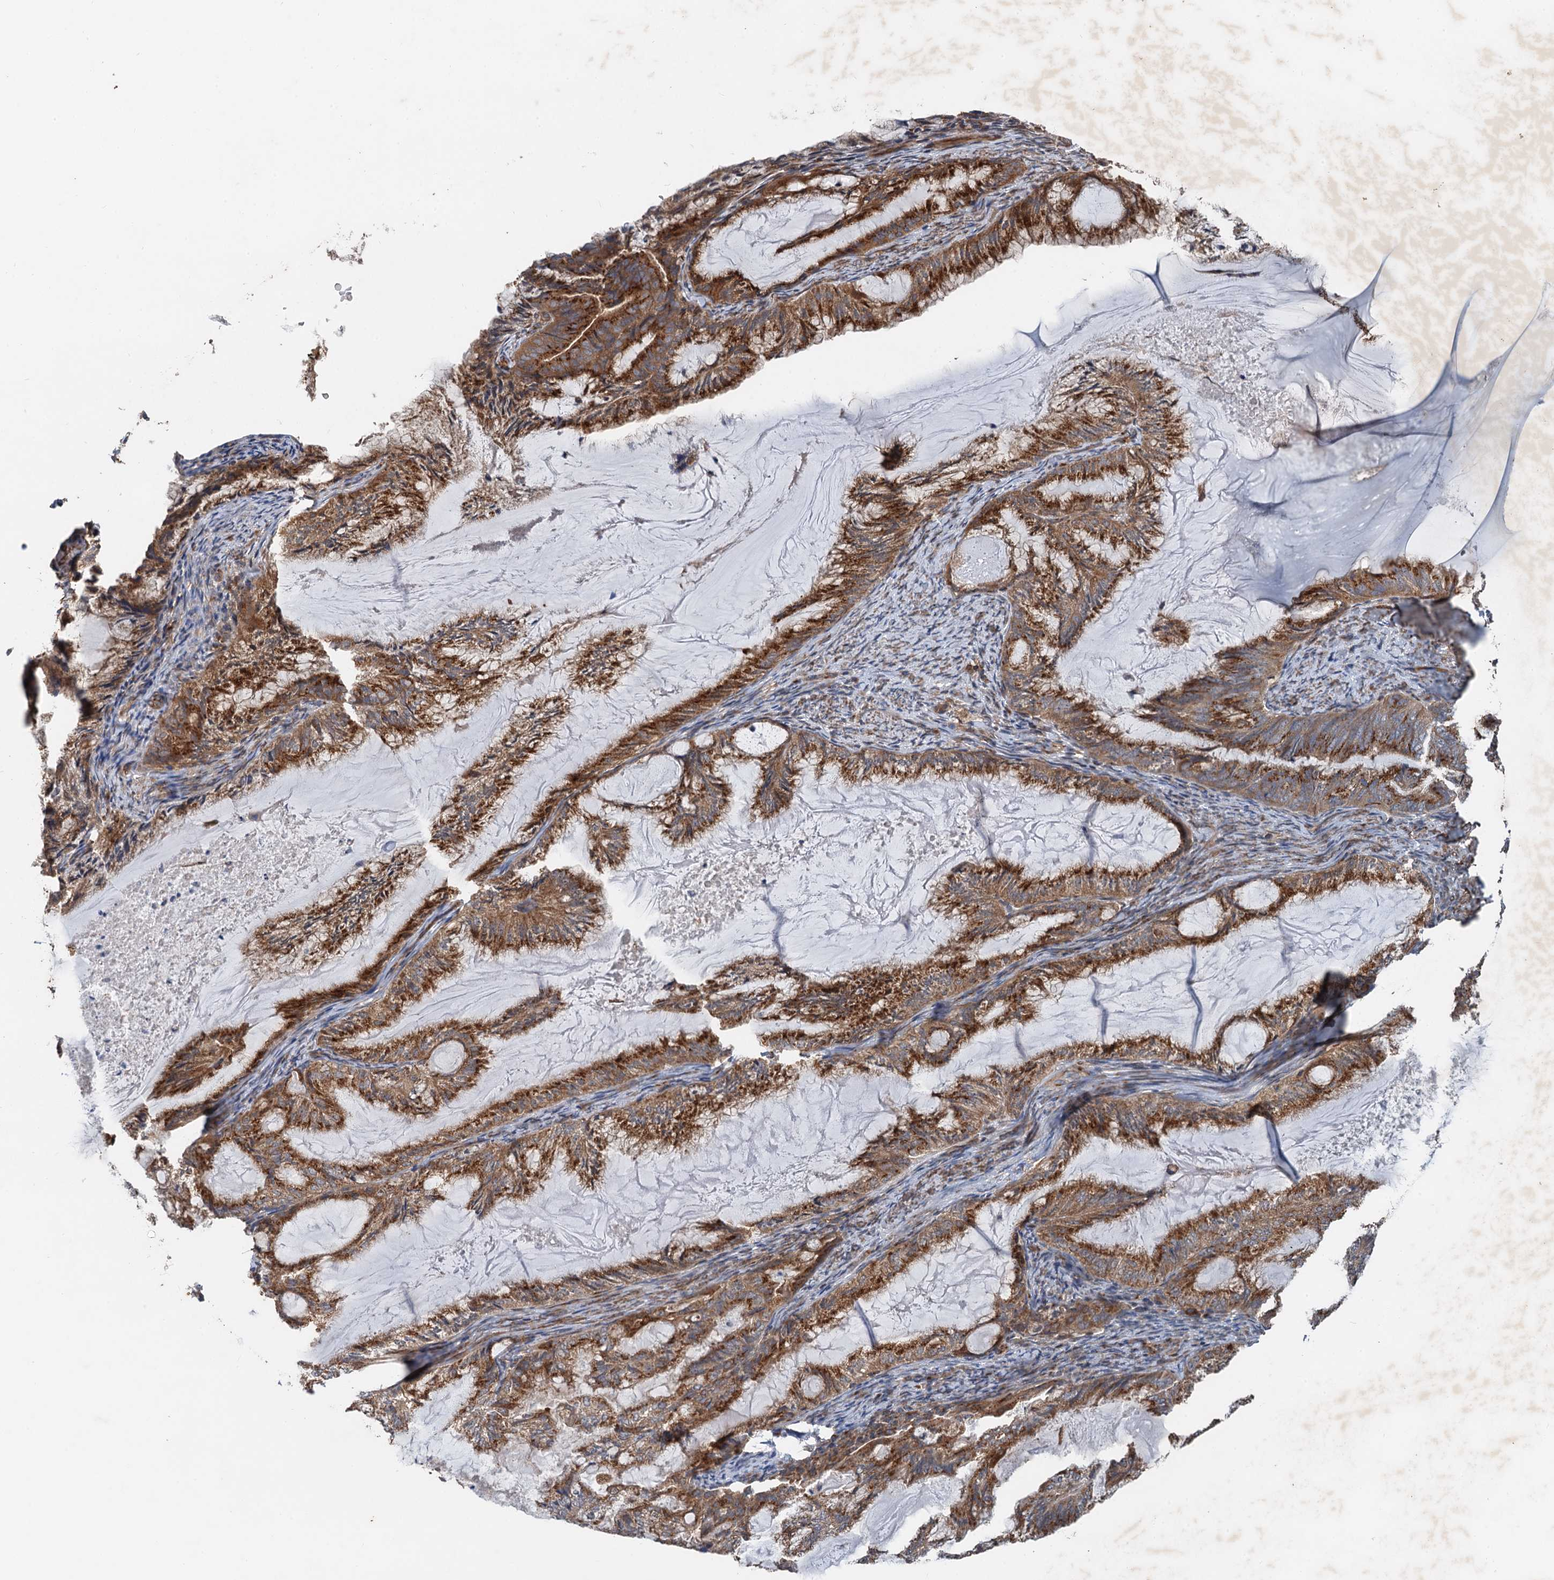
{"staining": {"intensity": "strong", "quantity": ">75%", "location": "cytoplasmic/membranous"}, "tissue": "endometrial cancer", "cell_type": "Tumor cells", "image_type": "cancer", "snomed": [{"axis": "morphology", "description": "Adenocarcinoma, NOS"}, {"axis": "topography", "description": "Endometrium"}], "caption": "A histopathology image of adenocarcinoma (endometrial) stained for a protein exhibits strong cytoplasmic/membranous brown staining in tumor cells.", "gene": "ANKRD26", "patient": {"sex": "female", "age": 86}}